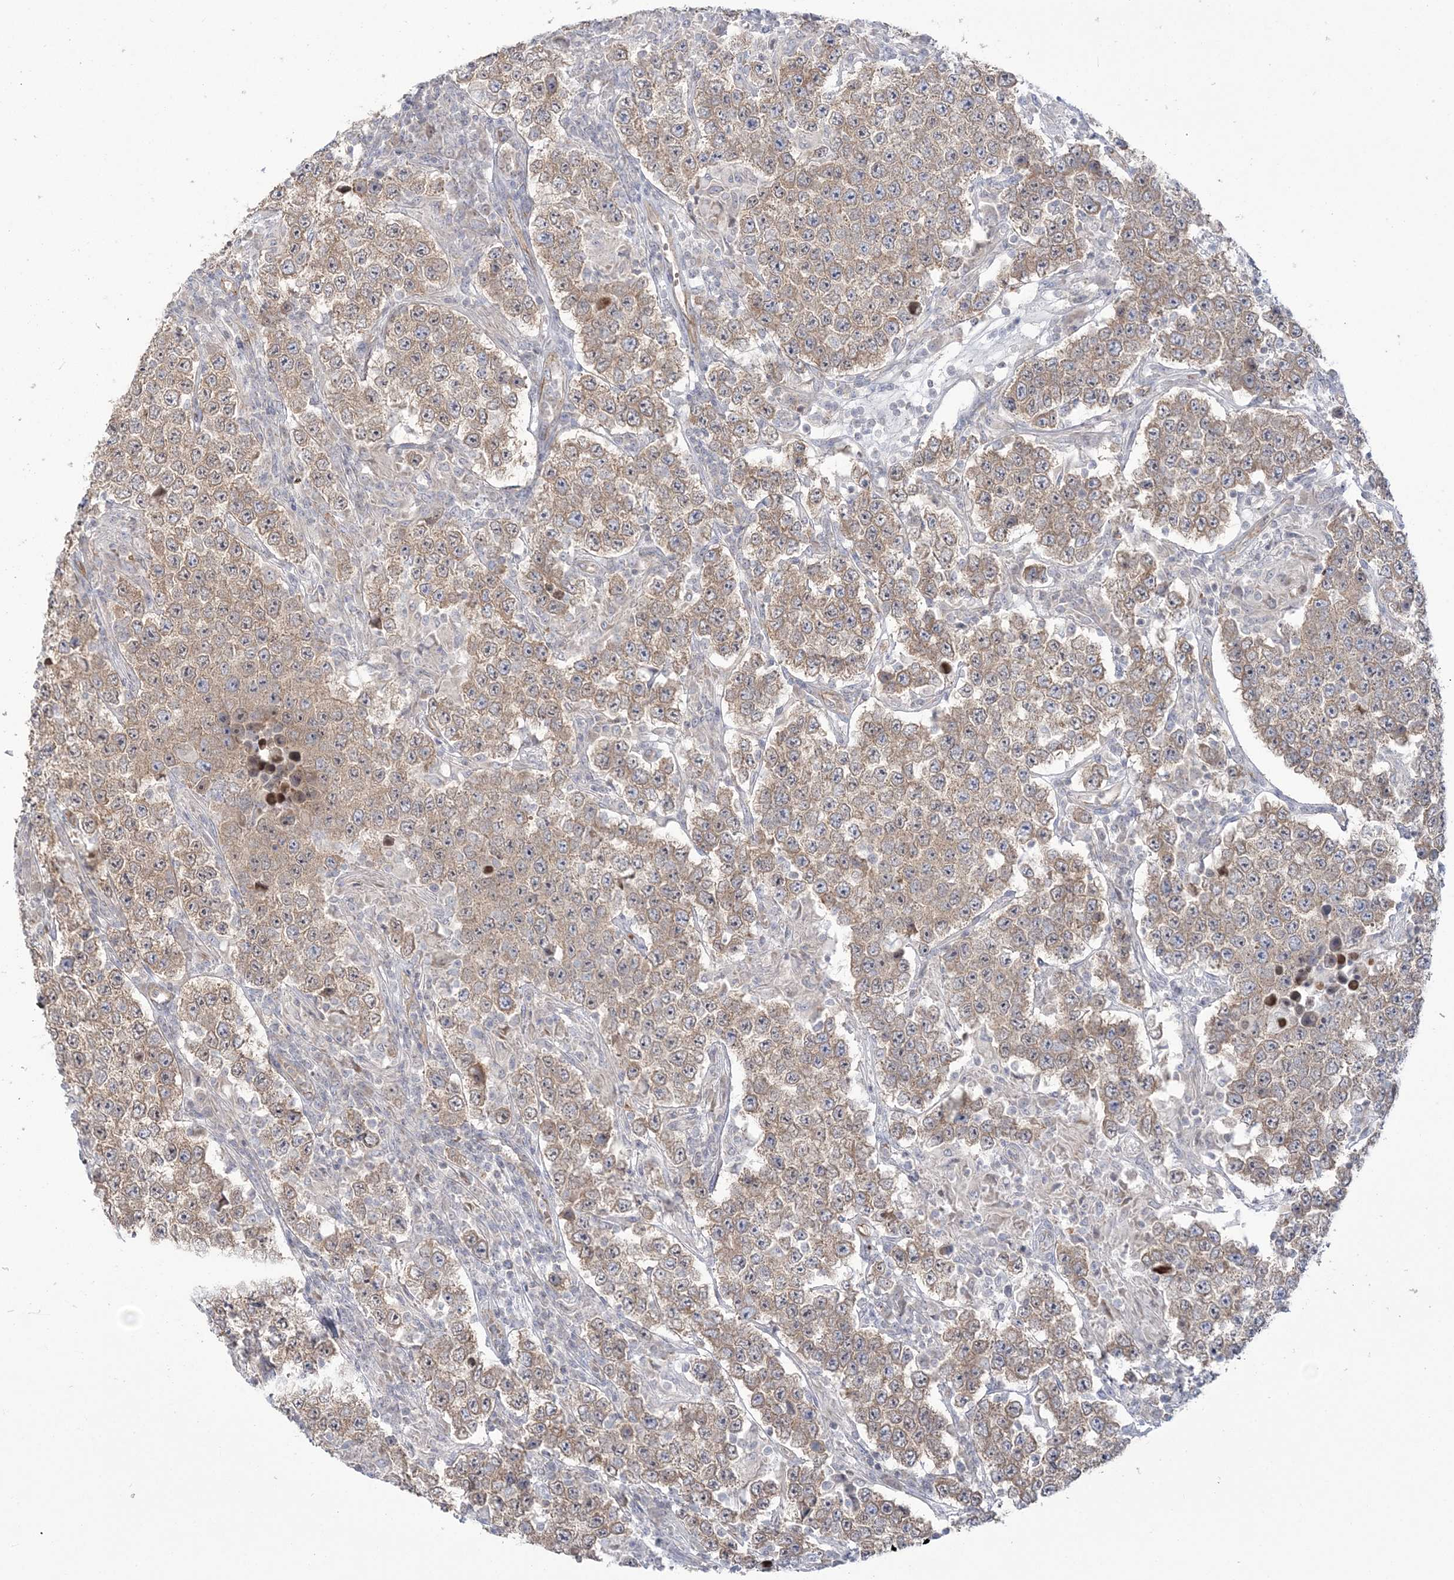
{"staining": {"intensity": "weak", "quantity": ">75%", "location": "cytoplasmic/membranous"}, "tissue": "testis cancer", "cell_type": "Tumor cells", "image_type": "cancer", "snomed": [{"axis": "morphology", "description": "Normal tissue, NOS"}, {"axis": "morphology", "description": "Urothelial carcinoma, High grade"}, {"axis": "morphology", "description": "Seminoma, NOS"}, {"axis": "morphology", "description": "Carcinoma, Embryonal, NOS"}, {"axis": "topography", "description": "Urinary bladder"}, {"axis": "topography", "description": "Testis"}], "caption": "Immunohistochemistry histopathology image of neoplastic tissue: testis seminoma stained using IHC displays low levels of weak protein expression localized specifically in the cytoplasmic/membranous of tumor cells, appearing as a cytoplasmic/membranous brown color.", "gene": "FARSB", "patient": {"sex": "male", "age": 41}}